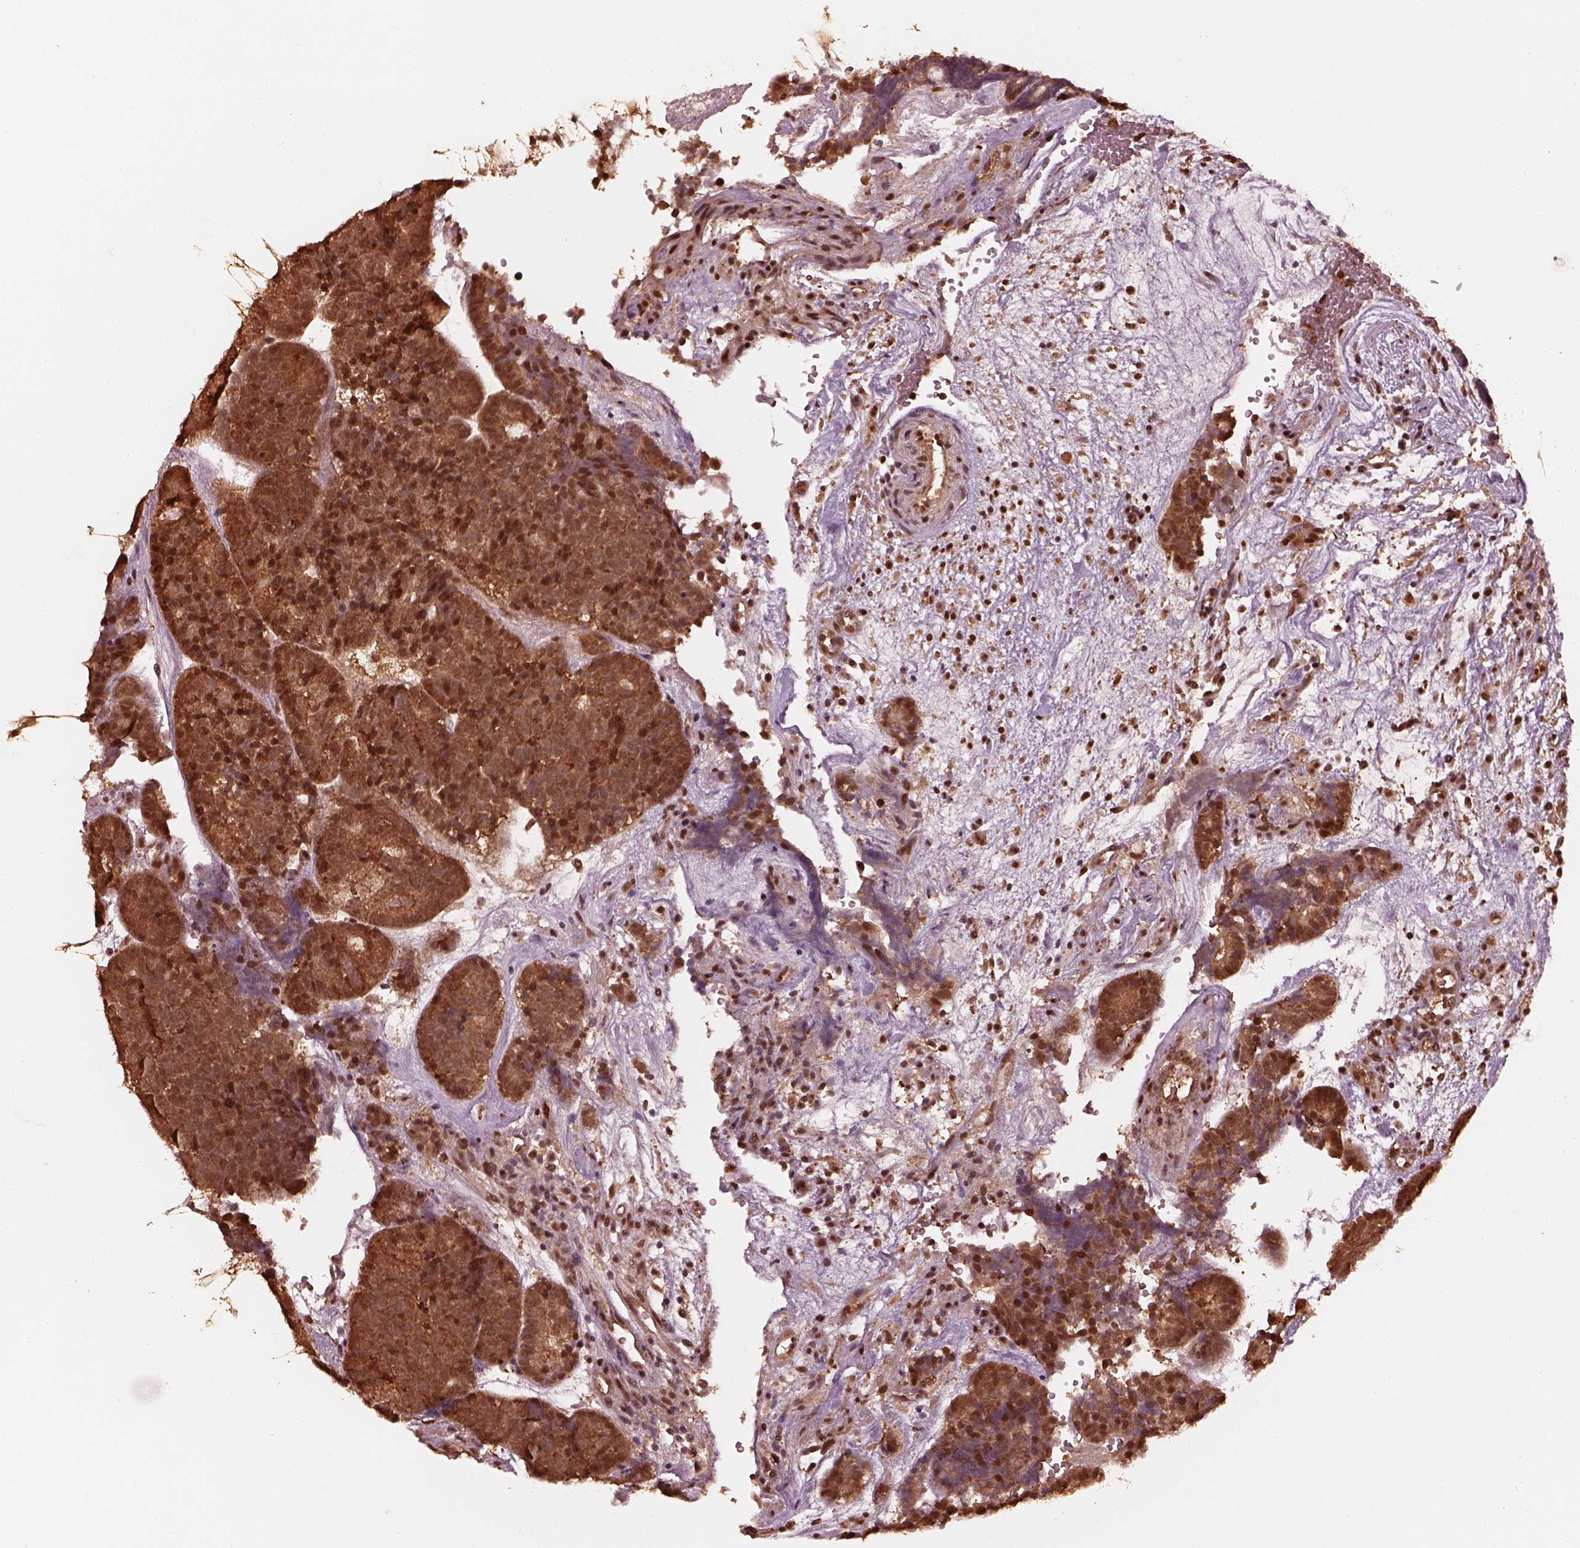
{"staining": {"intensity": "strong", "quantity": ">75%", "location": "cytoplasmic/membranous,nuclear"}, "tissue": "head and neck cancer", "cell_type": "Tumor cells", "image_type": "cancer", "snomed": [{"axis": "morphology", "description": "Adenocarcinoma, NOS"}, {"axis": "topography", "description": "Head-Neck"}], "caption": "Human head and neck adenocarcinoma stained with a brown dye shows strong cytoplasmic/membranous and nuclear positive staining in approximately >75% of tumor cells.", "gene": "PSMC5", "patient": {"sex": "female", "age": 81}}